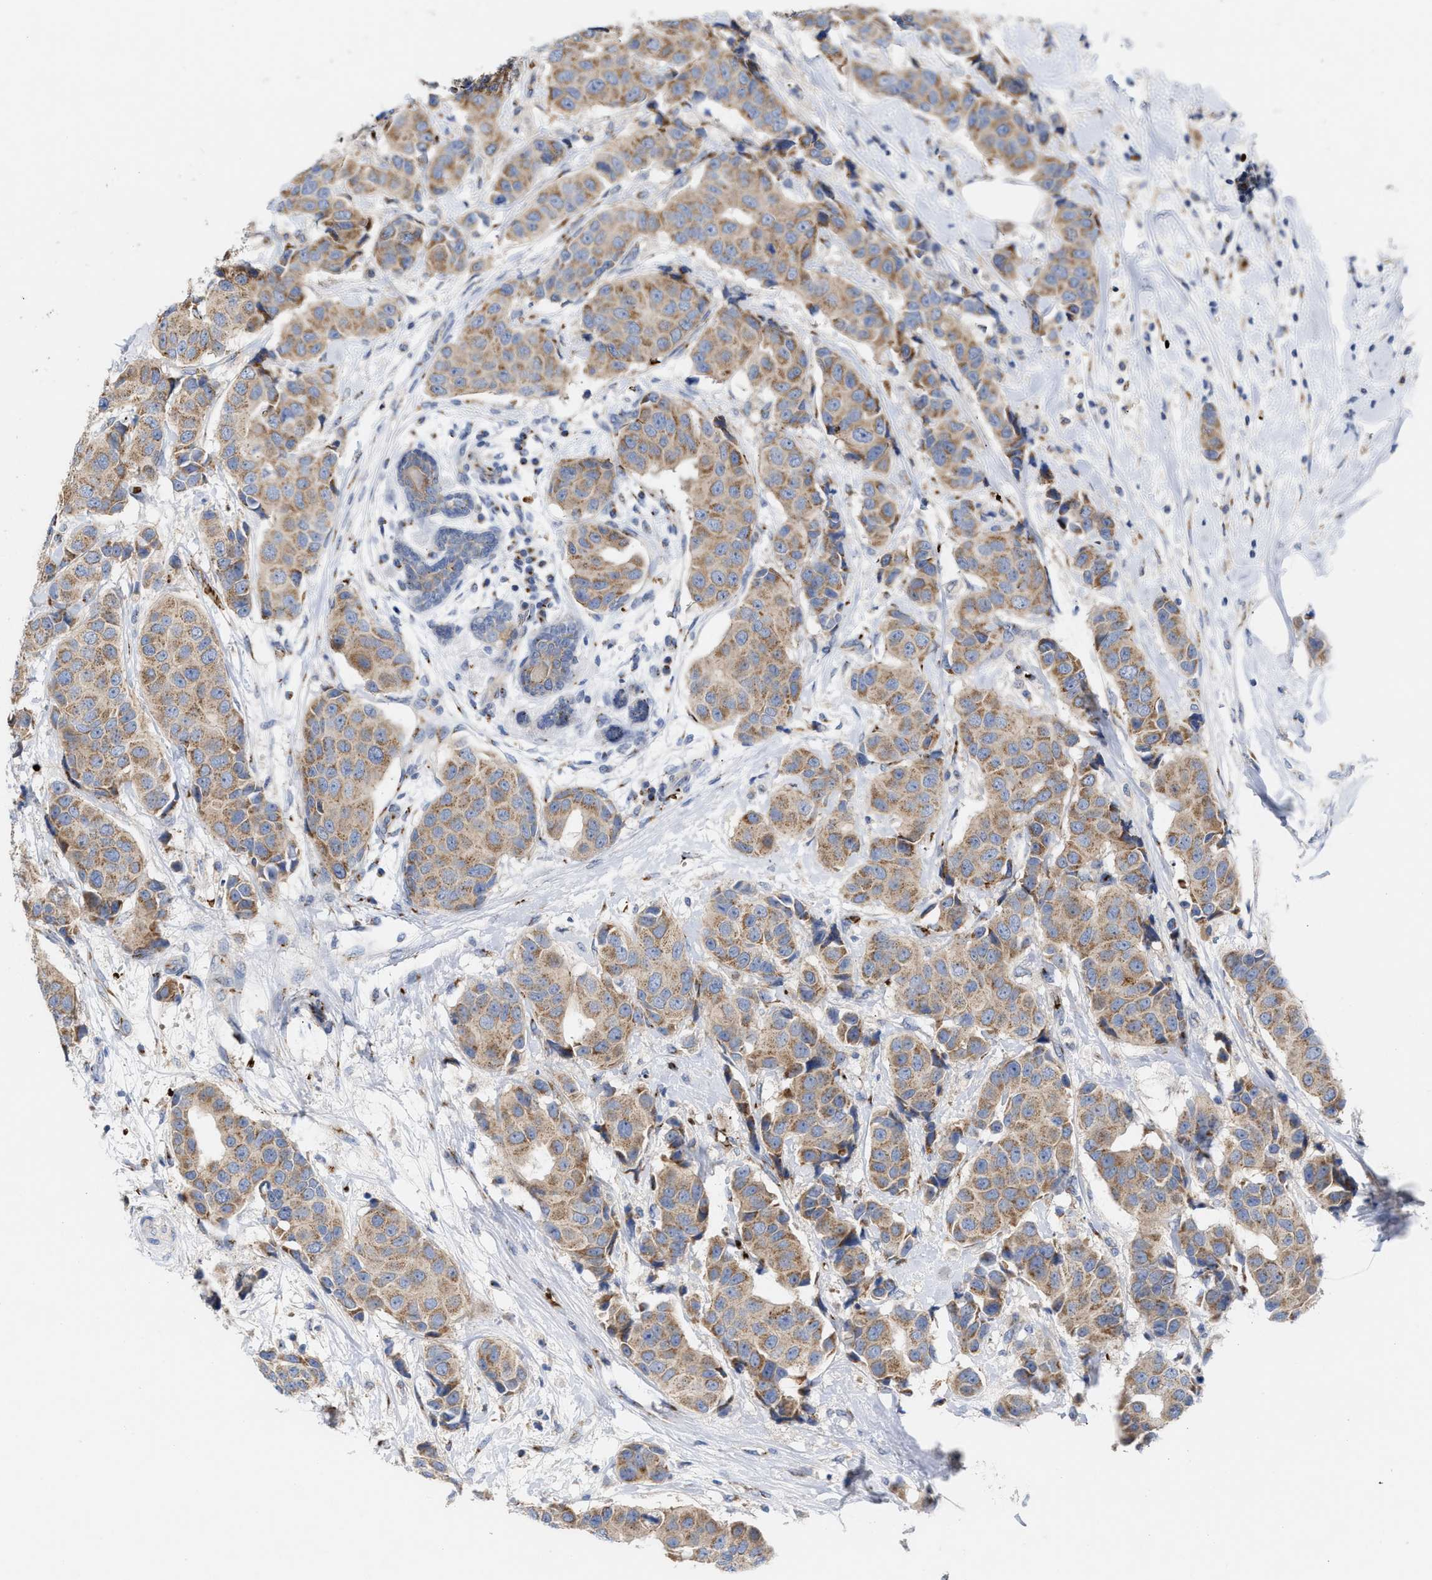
{"staining": {"intensity": "moderate", "quantity": ">75%", "location": "cytoplasmic/membranous"}, "tissue": "breast cancer", "cell_type": "Tumor cells", "image_type": "cancer", "snomed": [{"axis": "morphology", "description": "Normal tissue, NOS"}, {"axis": "morphology", "description": "Duct carcinoma"}, {"axis": "topography", "description": "Breast"}], "caption": "Protein staining of breast cancer tissue shows moderate cytoplasmic/membranous positivity in approximately >75% of tumor cells. The staining is performed using DAB brown chromogen to label protein expression. The nuclei are counter-stained blue using hematoxylin.", "gene": "CCL2", "patient": {"sex": "female", "age": 39}}